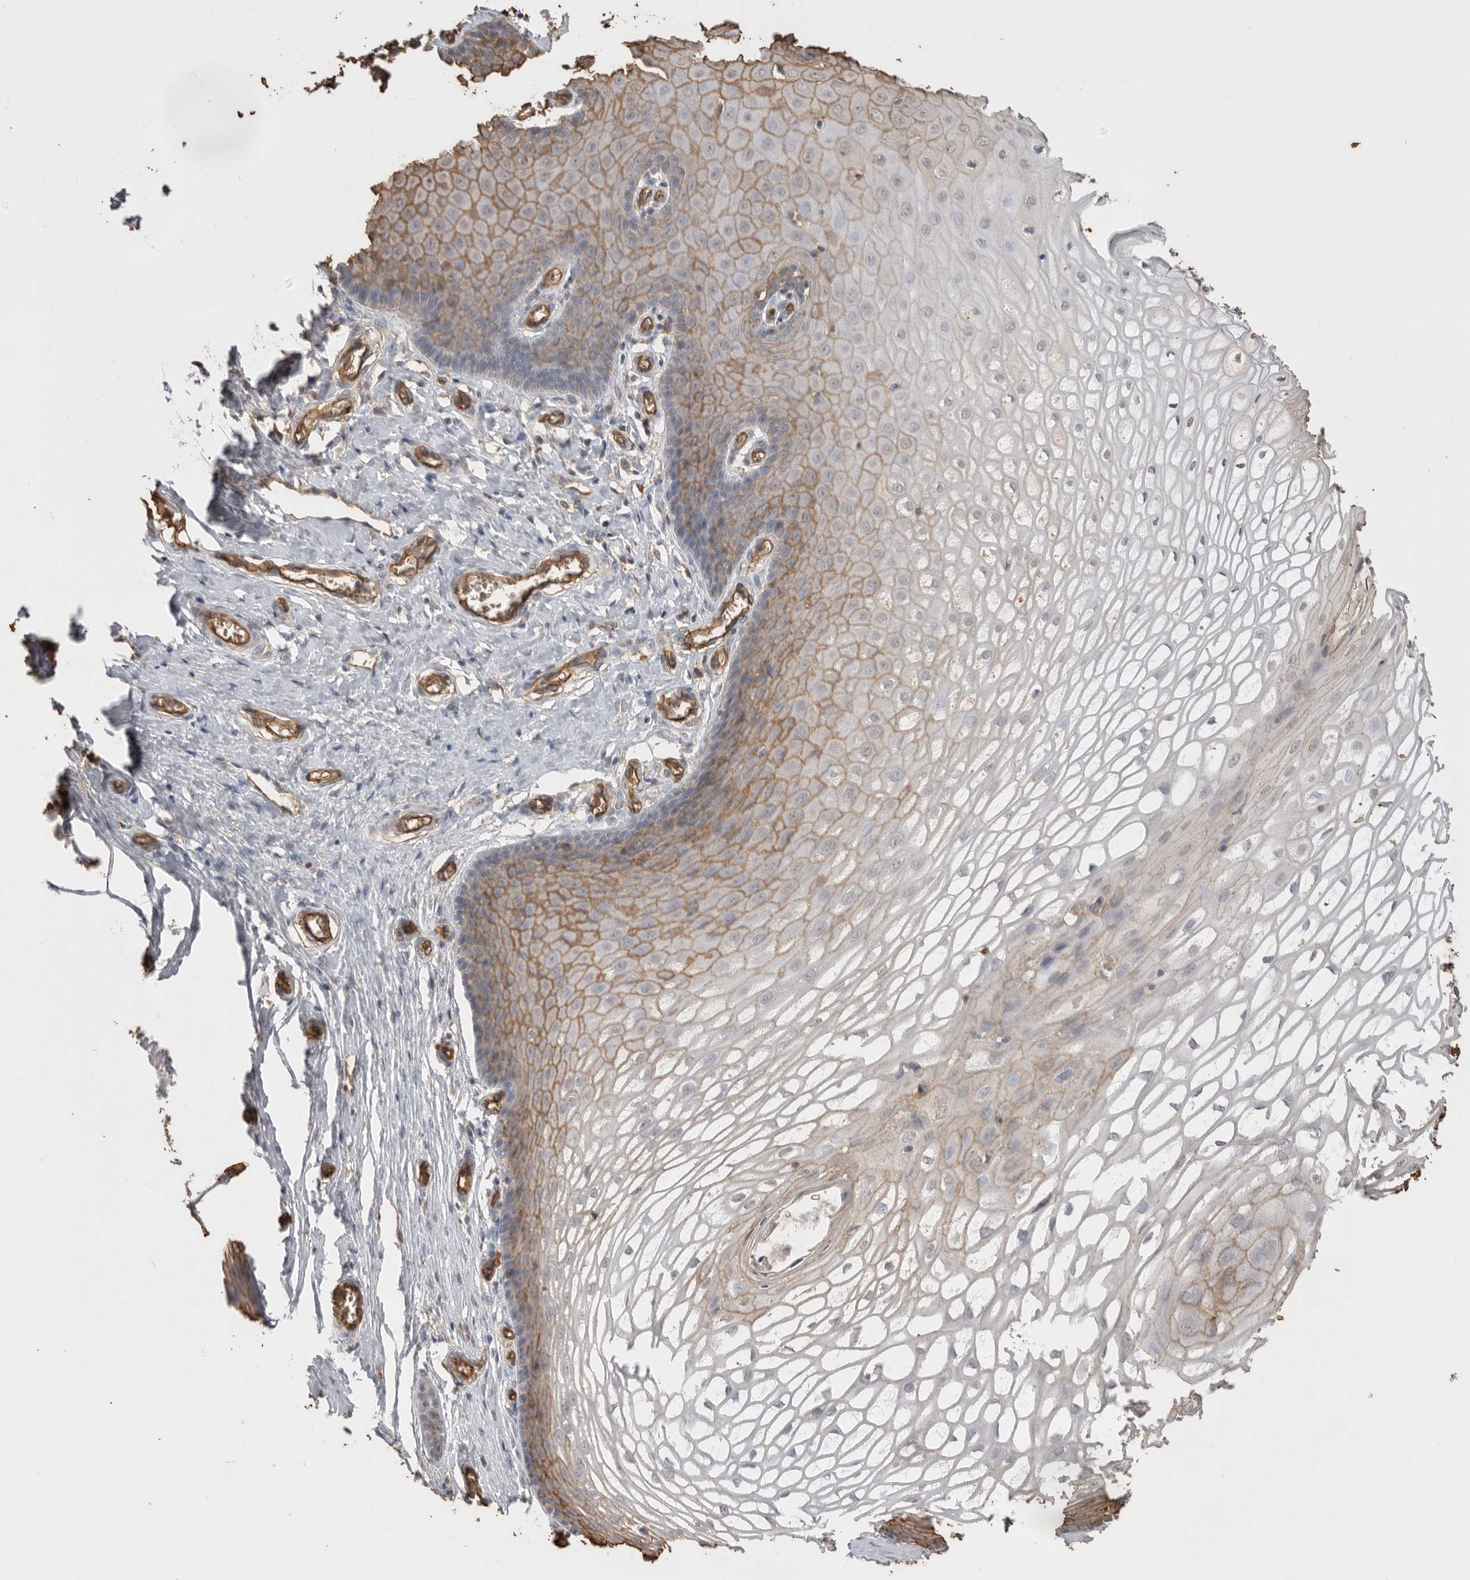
{"staining": {"intensity": "weak", "quantity": ">75%", "location": "cytoplasmic/membranous"}, "tissue": "cervix", "cell_type": "Glandular cells", "image_type": "normal", "snomed": [{"axis": "morphology", "description": "Normal tissue, NOS"}, {"axis": "topography", "description": "Cervix"}], "caption": "This image reveals immunohistochemistry (IHC) staining of unremarkable cervix, with low weak cytoplasmic/membranous staining in approximately >75% of glandular cells.", "gene": "IL27", "patient": {"sex": "female", "age": 55}}